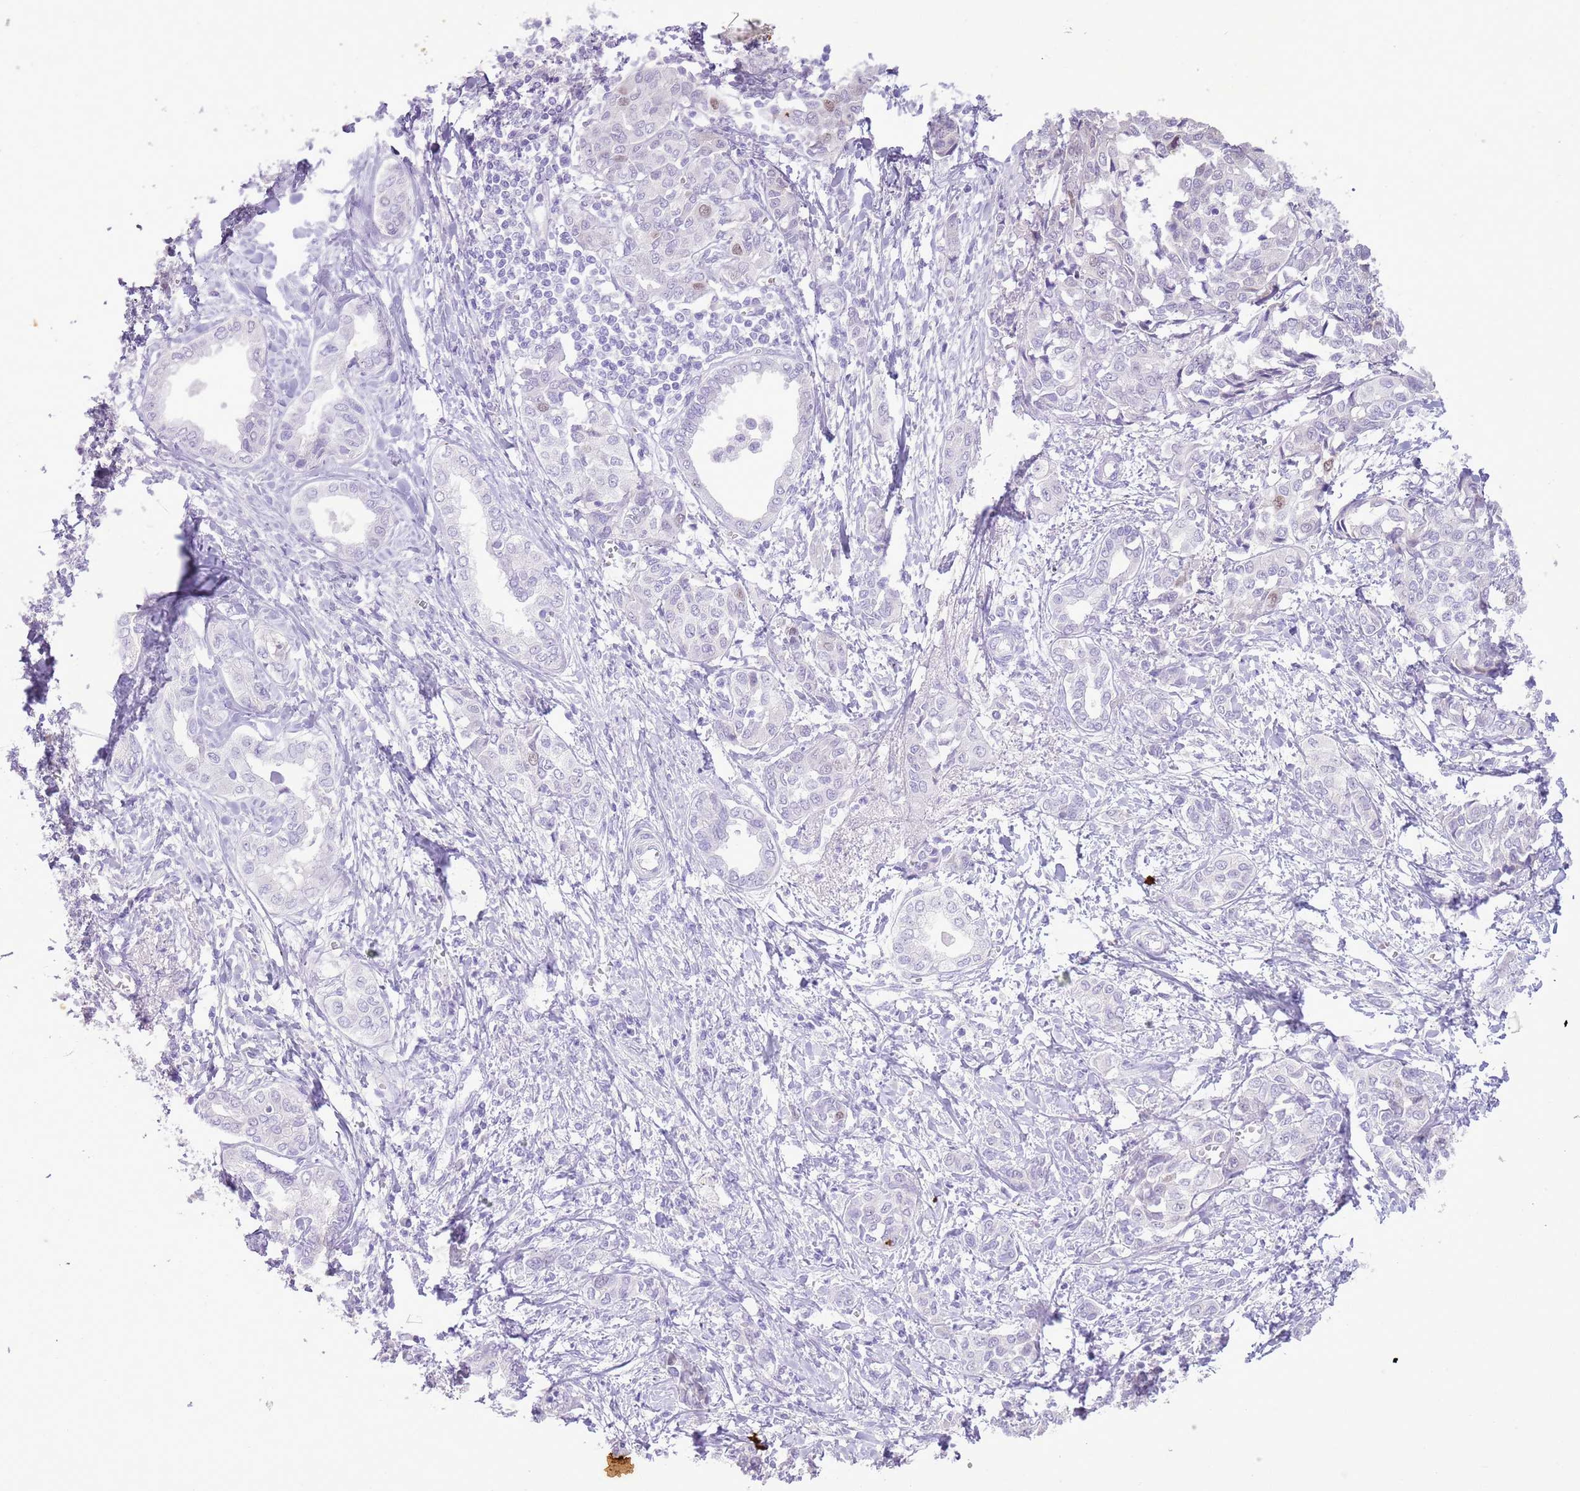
{"staining": {"intensity": "negative", "quantity": "none", "location": "none"}, "tissue": "liver cancer", "cell_type": "Tumor cells", "image_type": "cancer", "snomed": [{"axis": "morphology", "description": "Cholangiocarcinoma"}, {"axis": "topography", "description": "Liver"}], "caption": "DAB immunohistochemical staining of liver cancer (cholangiocarcinoma) displays no significant positivity in tumor cells.", "gene": "GMNN", "patient": {"sex": "female", "age": 77}}